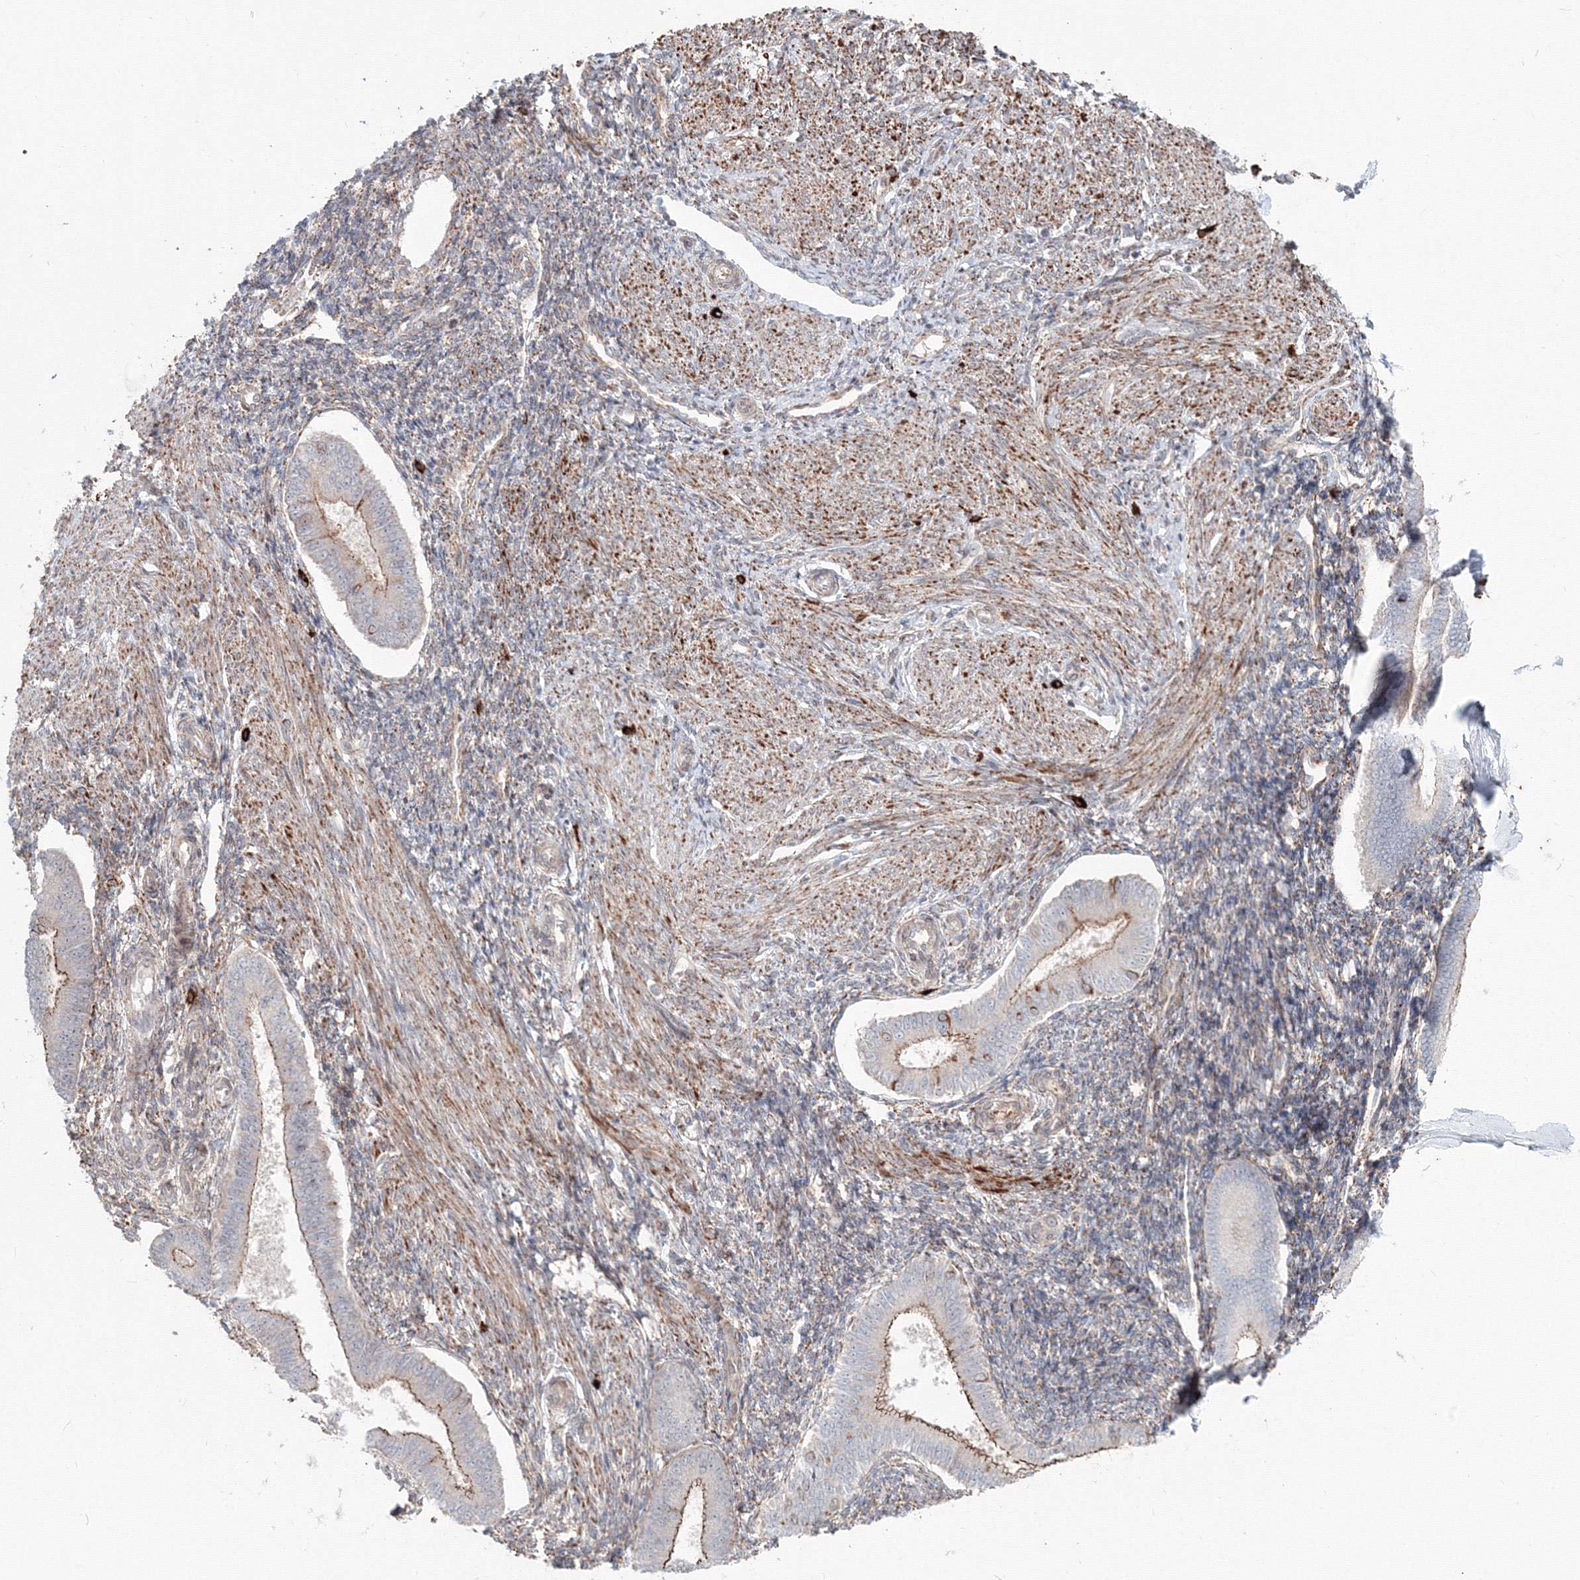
{"staining": {"intensity": "moderate", "quantity": "25%-75%", "location": "cytoplasmic/membranous"}, "tissue": "endometrium", "cell_type": "Cells in endometrial stroma", "image_type": "normal", "snomed": [{"axis": "morphology", "description": "Normal tissue, NOS"}, {"axis": "topography", "description": "Uterus"}, {"axis": "topography", "description": "Endometrium"}], "caption": "Cells in endometrial stroma show medium levels of moderate cytoplasmic/membranous staining in about 25%-75% of cells in benign endometrium. (Brightfield microscopy of DAB IHC at high magnification).", "gene": "SH3PXD2A", "patient": {"sex": "female", "age": 48}}